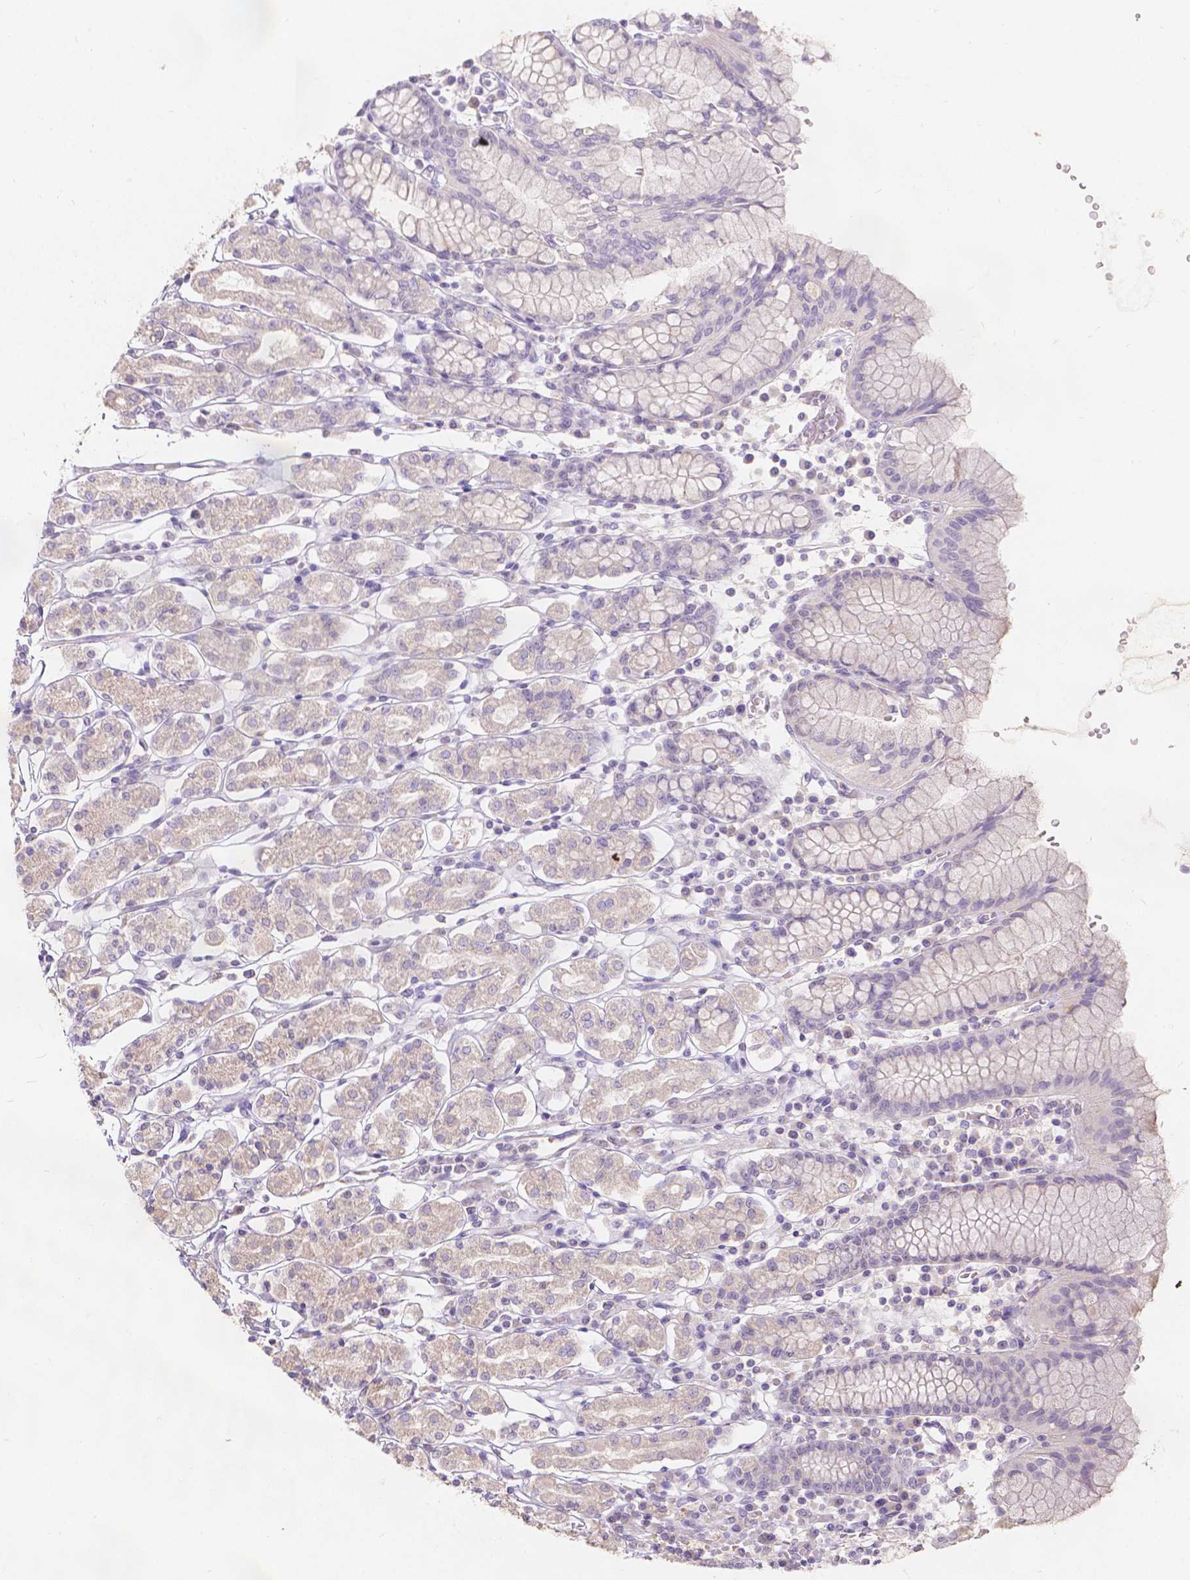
{"staining": {"intensity": "negative", "quantity": "none", "location": "none"}, "tissue": "stomach", "cell_type": "Glandular cells", "image_type": "normal", "snomed": [{"axis": "morphology", "description": "Normal tissue, NOS"}, {"axis": "topography", "description": "Stomach, upper"}, {"axis": "topography", "description": "Stomach"}], "caption": "High magnification brightfield microscopy of unremarkable stomach stained with DAB (brown) and counterstained with hematoxylin (blue): glandular cells show no significant staining. (DAB immunohistochemistry with hematoxylin counter stain).", "gene": "DCAF4L1", "patient": {"sex": "male", "age": 62}}